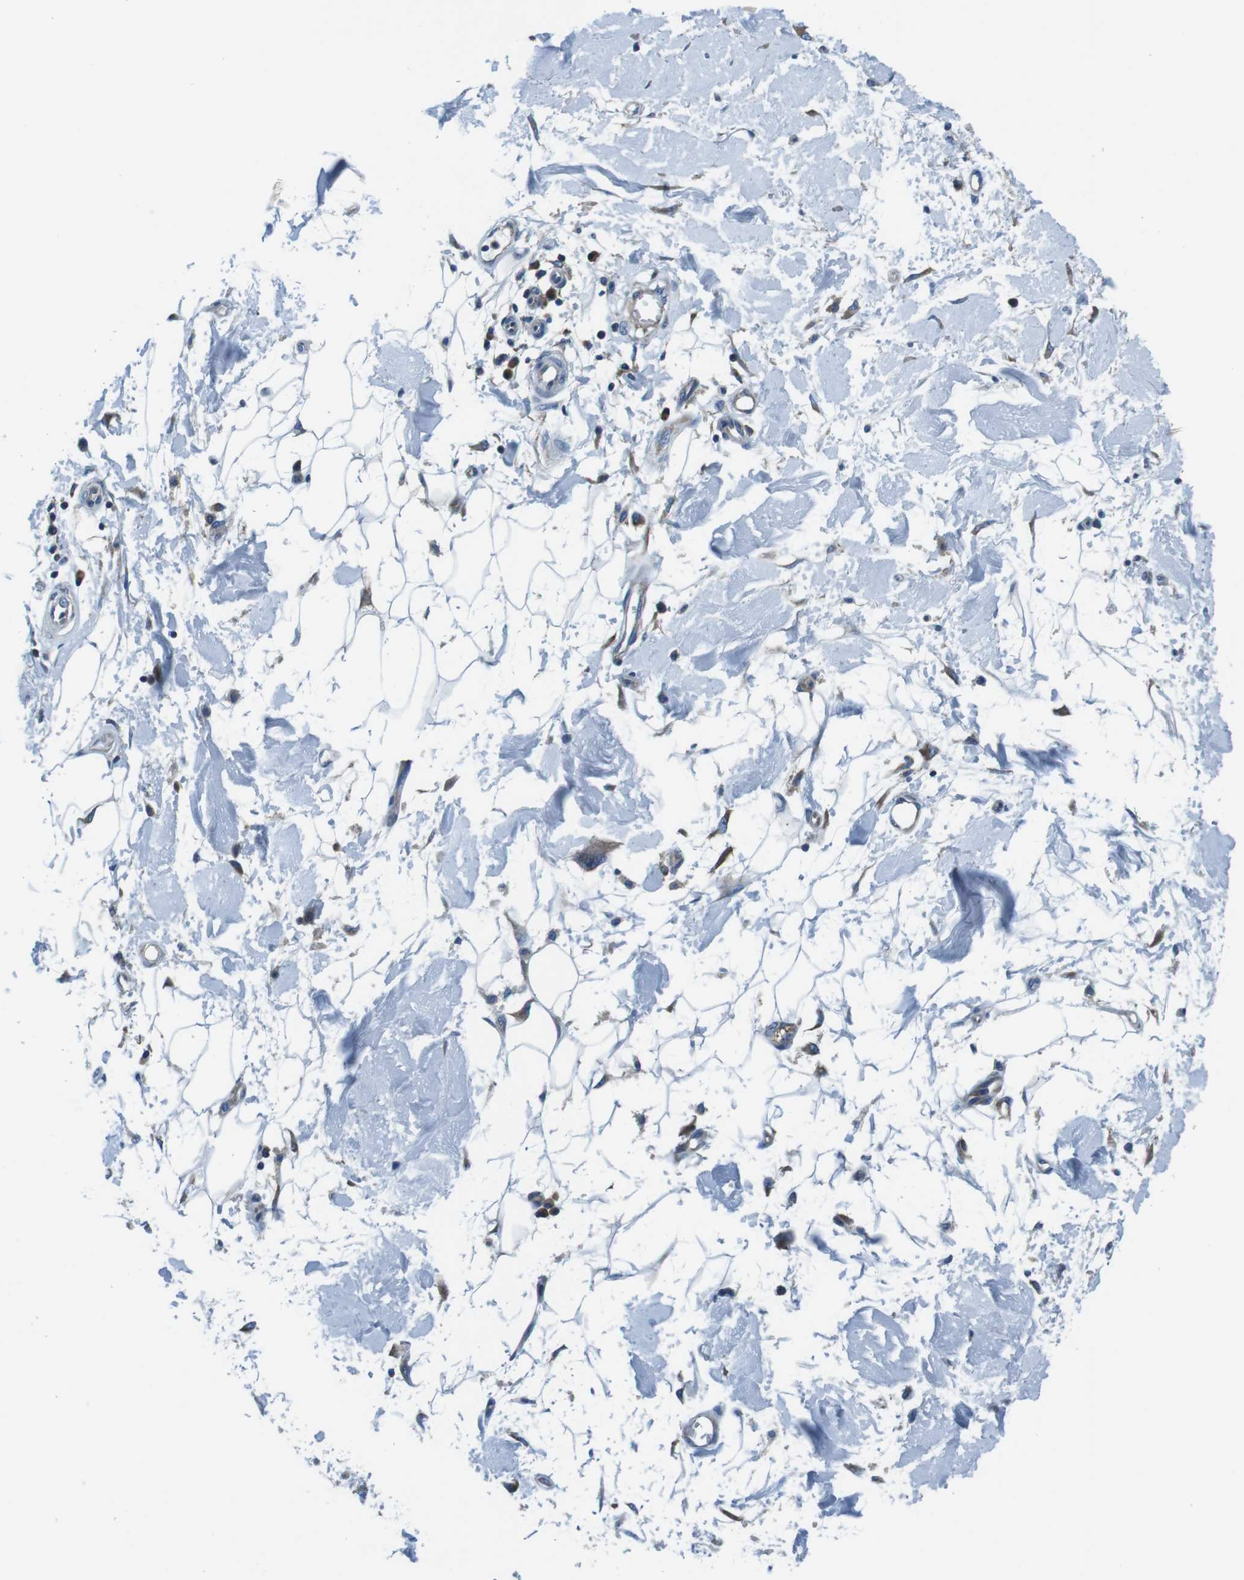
{"staining": {"intensity": "negative", "quantity": "none", "location": "none"}, "tissue": "adipose tissue", "cell_type": "Adipocytes", "image_type": "normal", "snomed": [{"axis": "morphology", "description": "Normal tissue, NOS"}, {"axis": "morphology", "description": "Squamous cell carcinoma, NOS"}, {"axis": "topography", "description": "Skin"}, {"axis": "topography", "description": "Peripheral nerve tissue"}], "caption": "Immunohistochemistry (IHC) of normal adipose tissue displays no expression in adipocytes.", "gene": "EIF2B5", "patient": {"sex": "male", "age": 83}}